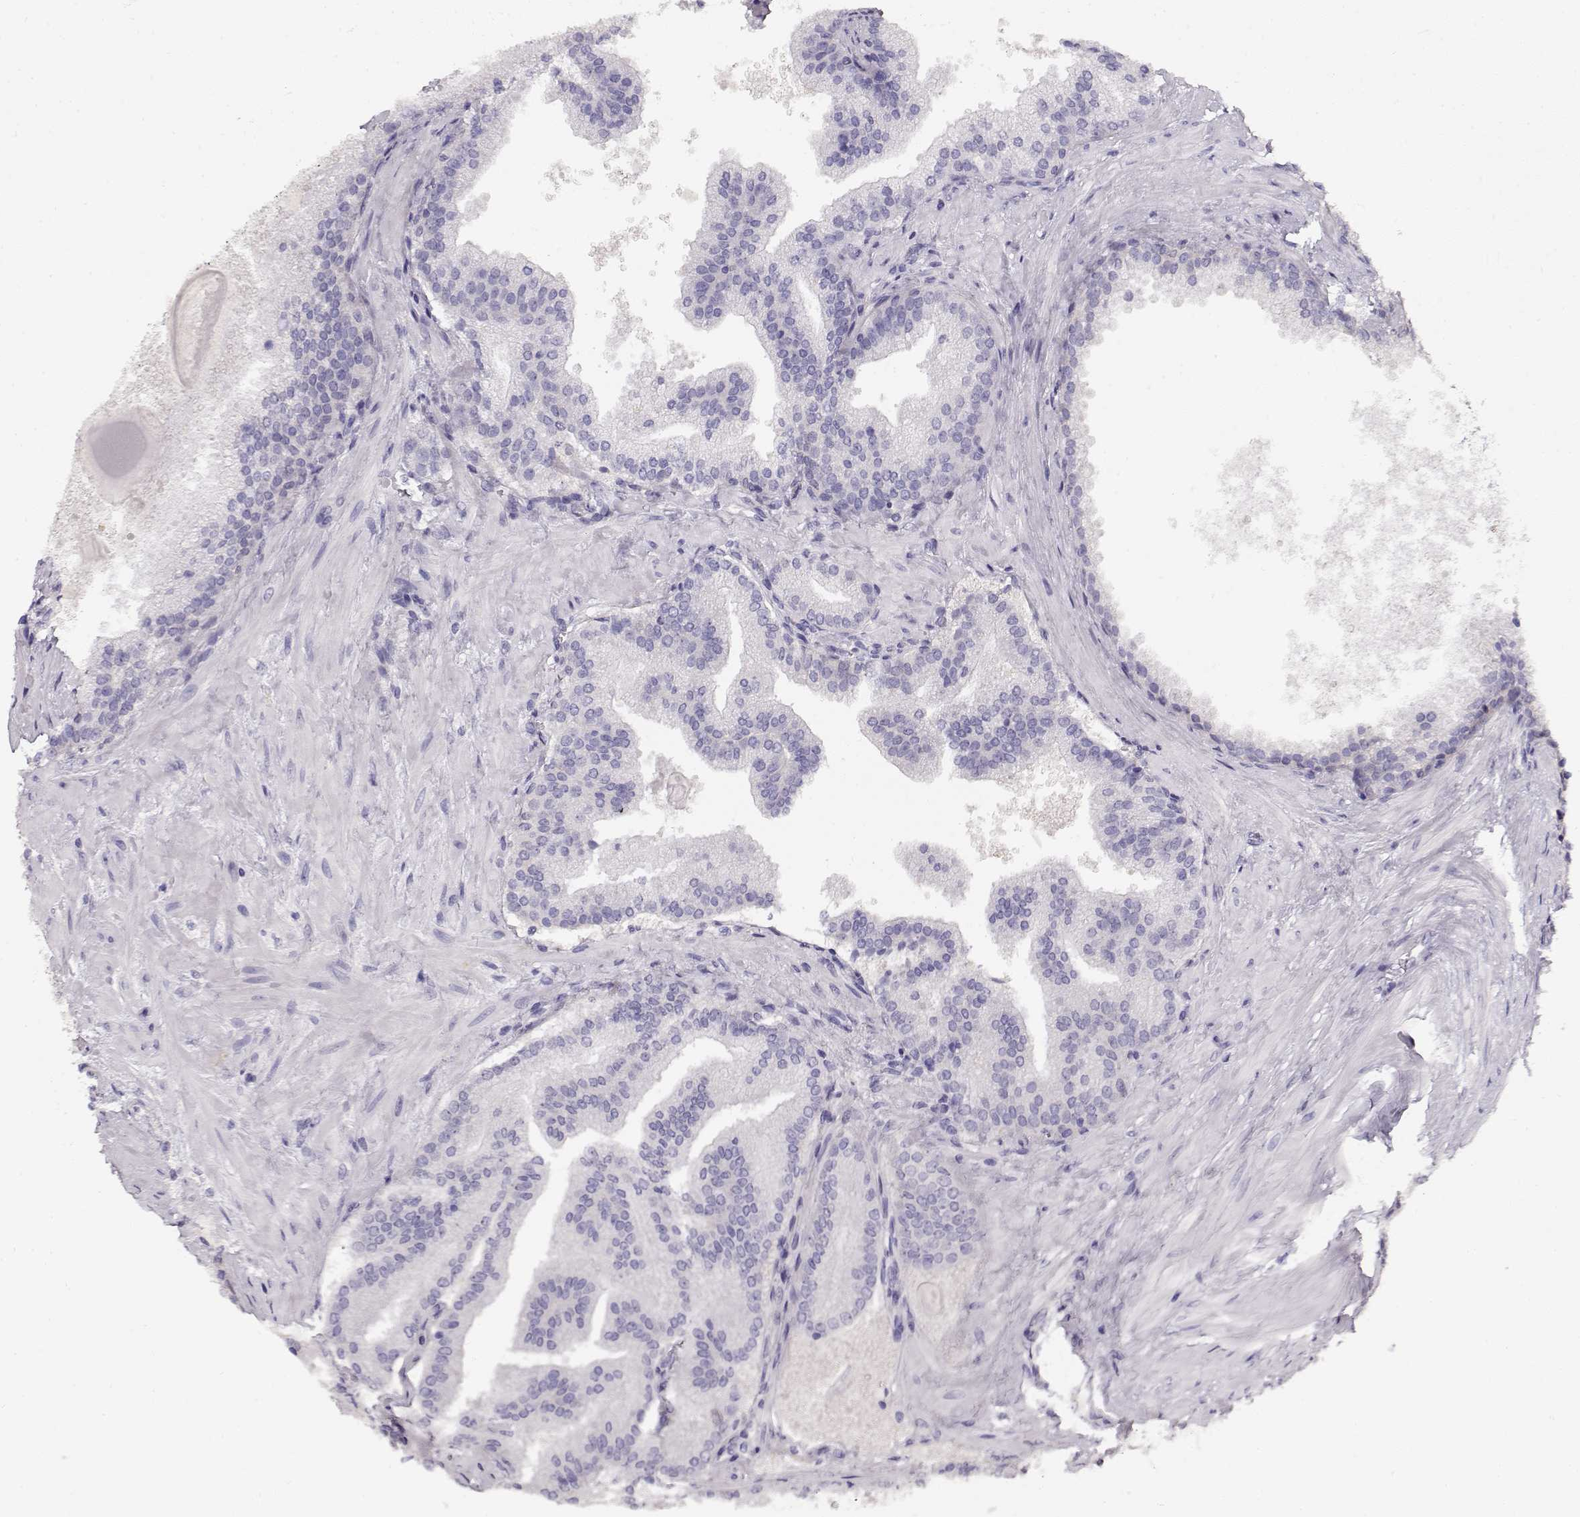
{"staining": {"intensity": "negative", "quantity": "none", "location": "none"}, "tissue": "prostate cancer", "cell_type": "Tumor cells", "image_type": "cancer", "snomed": [{"axis": "morphology", "description": "Adenocarcinoma, Low grade"}, {"axis": "topography", "description": "Prostate"}], "caption": "Immunohistochemistry of human prostate cancer exhibits no expression in tumor cells. (DAB (3,3'-diaminobenzidine) immunohistochemistry with hematoxylin counter stain).", "gene": "NDRG4", "patient": {"sex": "male", "age": 56}}